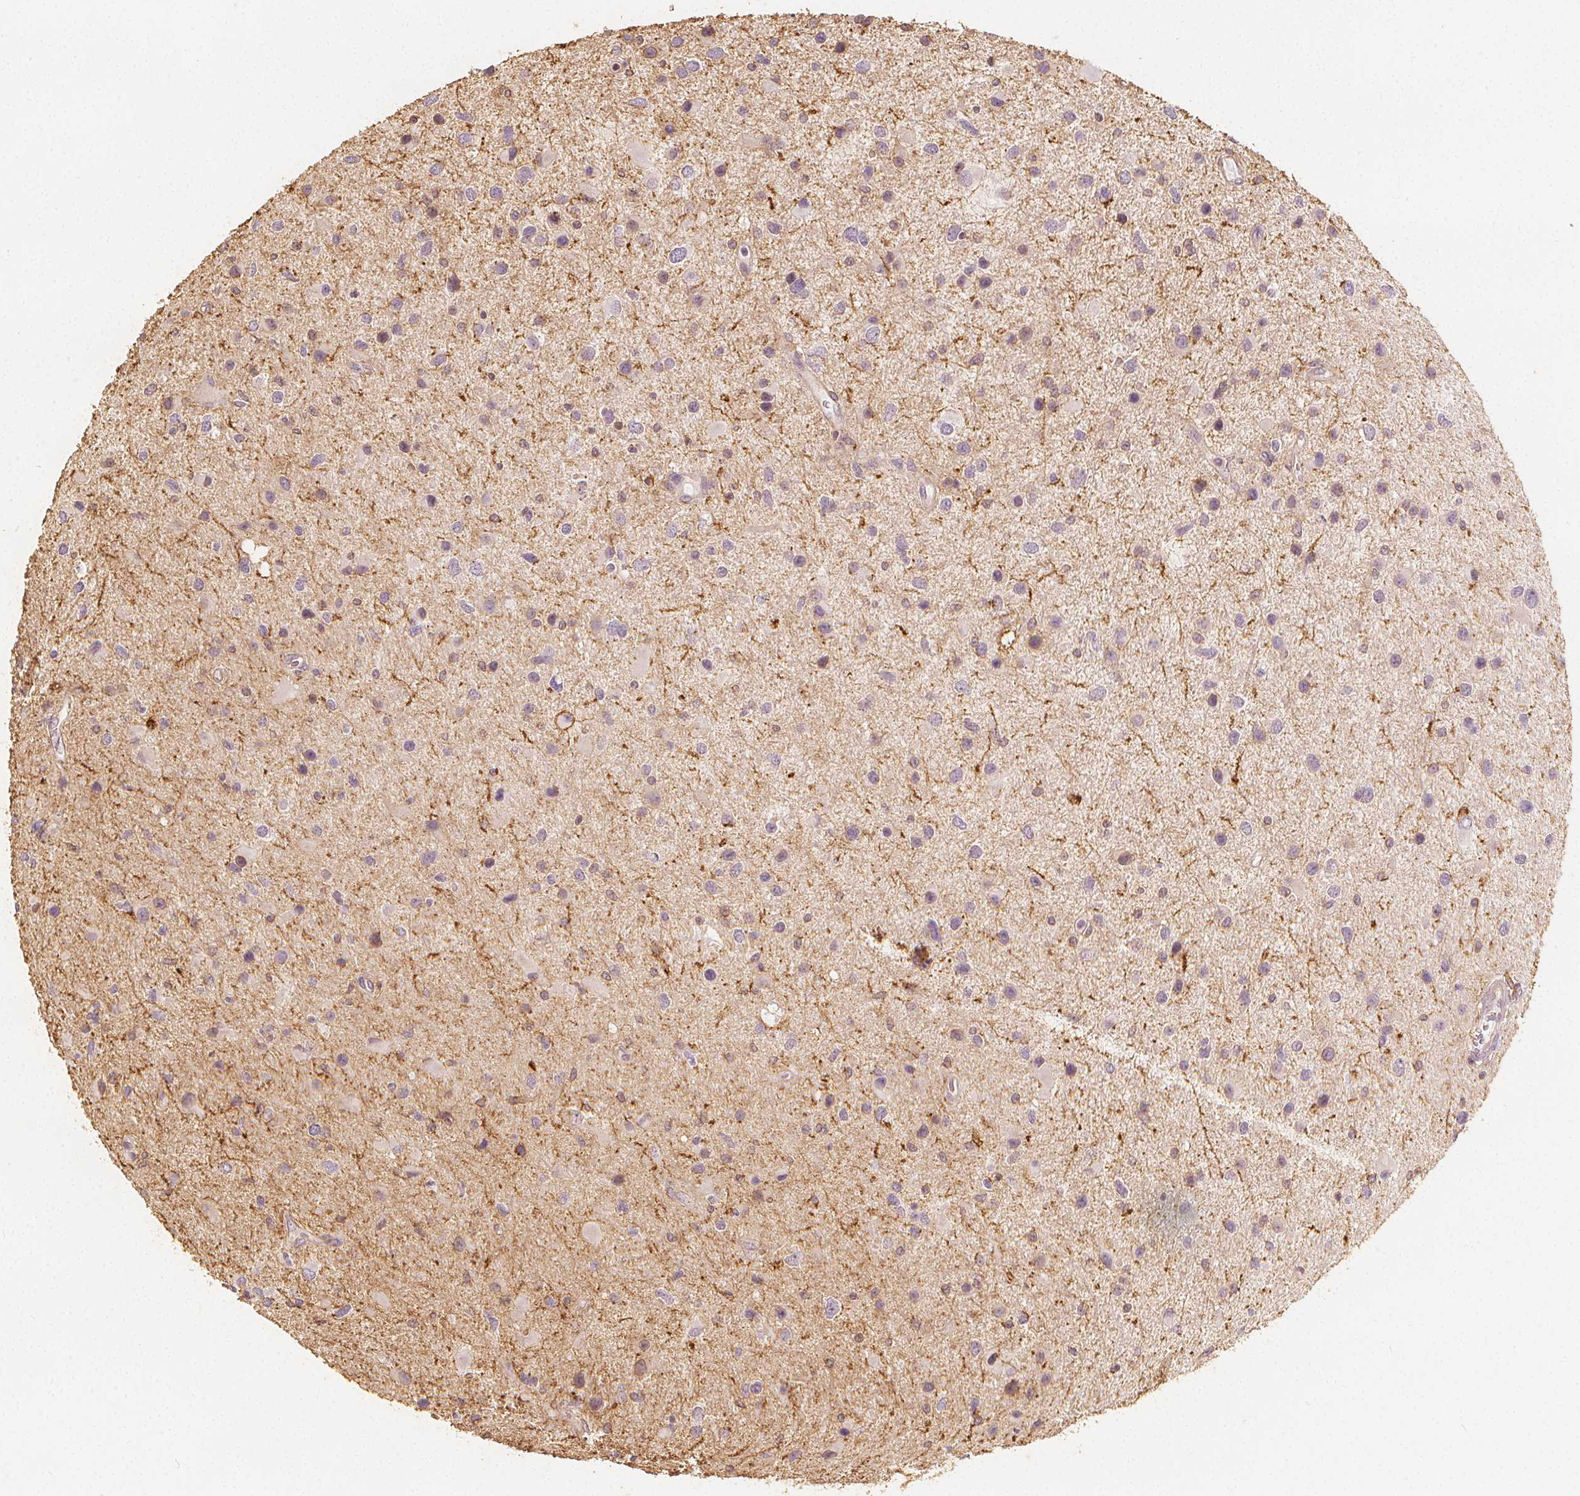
{"staining": {"intensity": "negative", "quantity": "none", "location": "none"}, "tissue": "glioma", "cell_type": "Tumor cells", "image_type": "cancer", "snomed": [{"axis": "morphology", "description": "Glioma, malignant, Low grade"}, {"axis": "topography", "description": "Brain"}], "caption": "IHC histopathology image of neoplastic tissue: human glioma stained with DAB exhibits no significant protein expression in tumor cells. (Immunohistochemistry, brightfield microscopy, high magnification).", "gene": "ARHGAP26", "patient": {"sex": "female", "age": 32}}